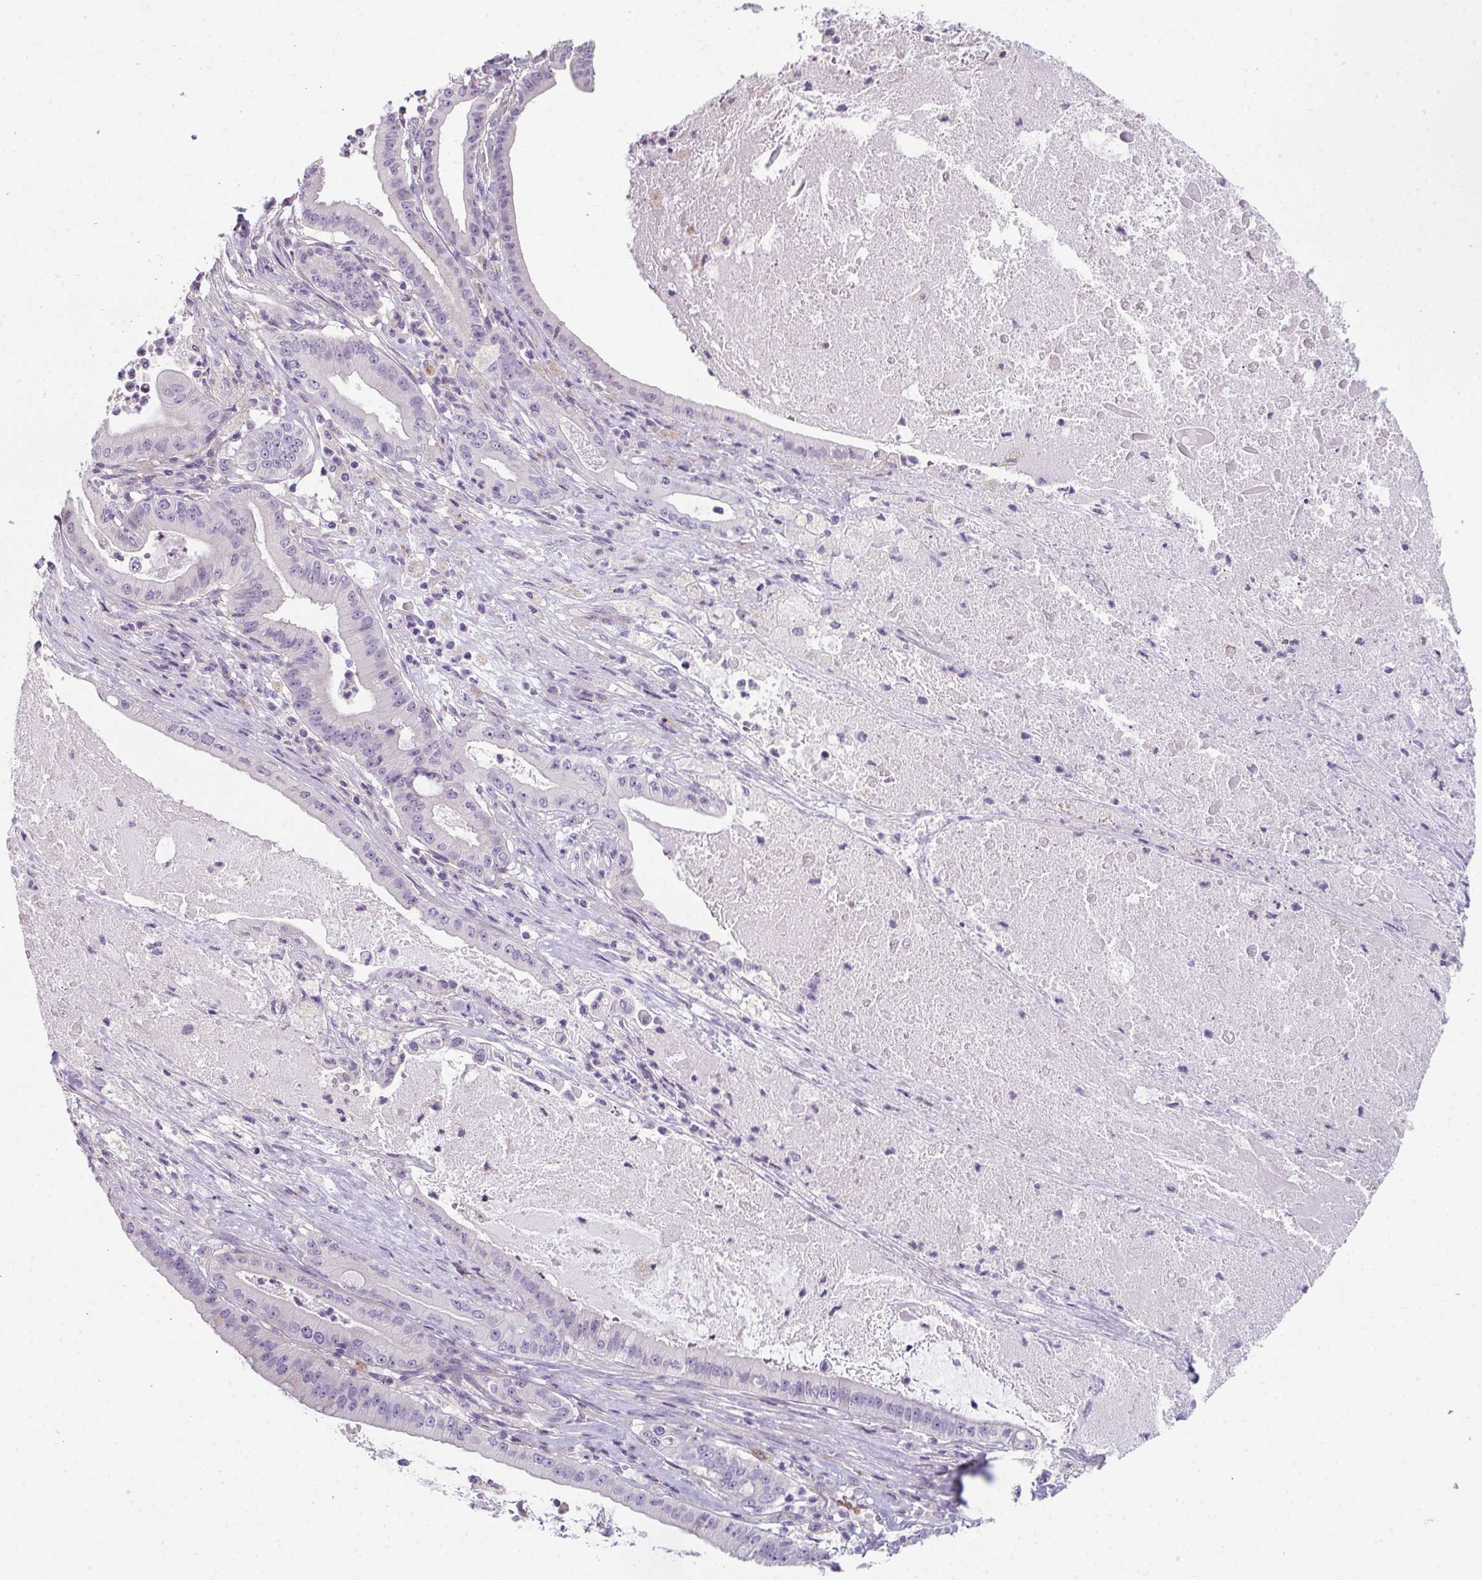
{"staining": {"intensity": "negative", "quantity": "none", "location": "none"}, "tissue": "pancreatic cancer", "cell_type": "Tumor cells", "image_type": "cancer", "snomed": [{"axis": "morphology", "description": "Adenocarcinoma, NOS"}, {"axis": "topography", "description": "Pancreas"}], "caption": "Adenocarcinoma (pancreatic) stained for a protein using immunohistochemistry shows no staining tumor cells.", "gene": "EIF1AD", "patient": {"sex": "male", "age": 71}}